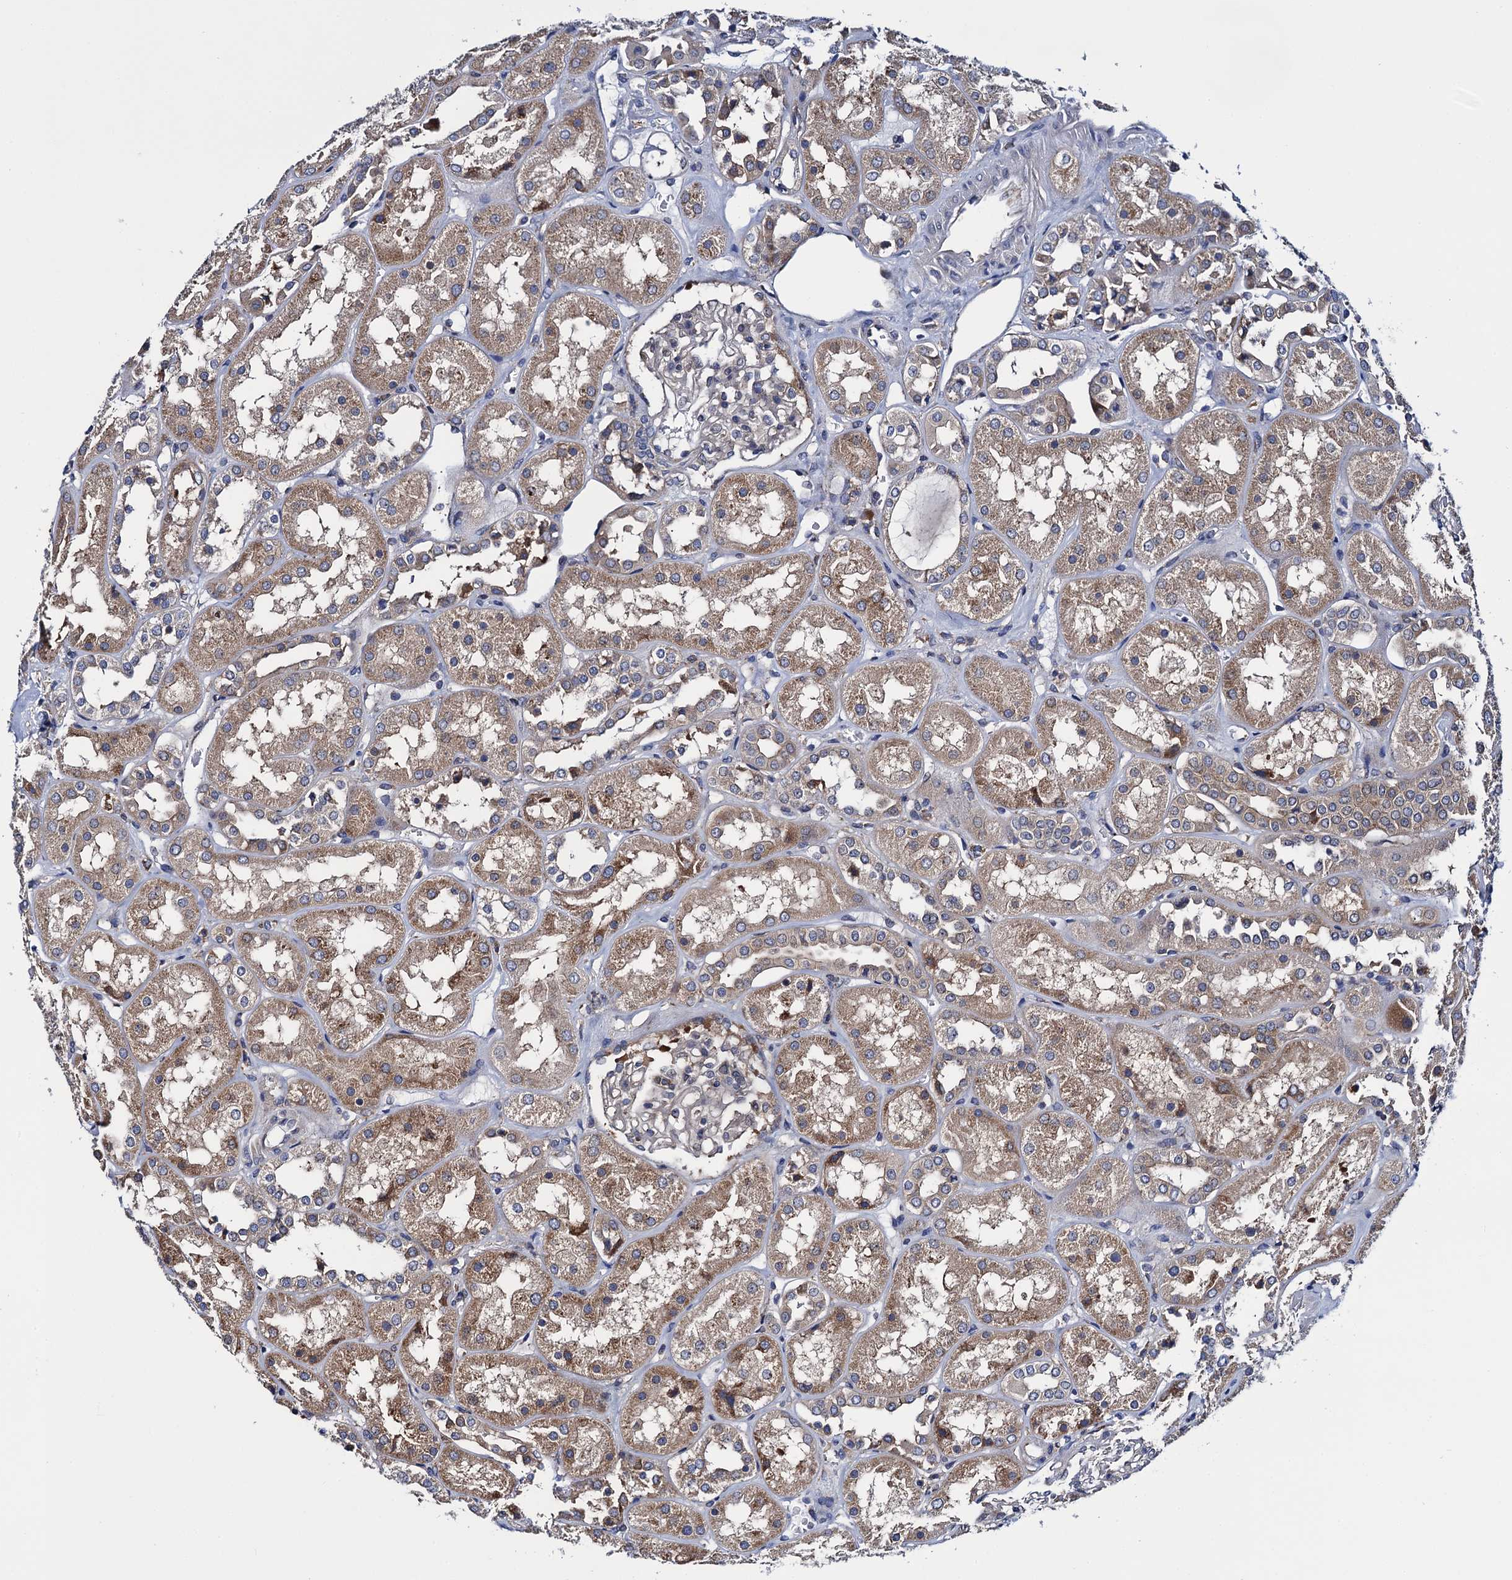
{"staining": {"intensity": "negative", "quantity": "none", "location": "none"}, "tissue": "kidney", "cell_type": "Cells in glomeruli", "image_type": "normal", "snomed": [{"axis": "morphology", "description": "Normal tissue, NOS"}, {"axis": "topography", "description": "Kidney"}], "caption": "This is a micrograph of immunohistochemistry (IHC) staining of benign kidney, which shows no positivity in cells in glomeruli. (DAB (3,3'-diaminobenzidine) immunohistochemistry visualized using brightfield microscopy, high magnification).", "gene": "PGLS", "patient": {"sex": "male", "age": 70}}